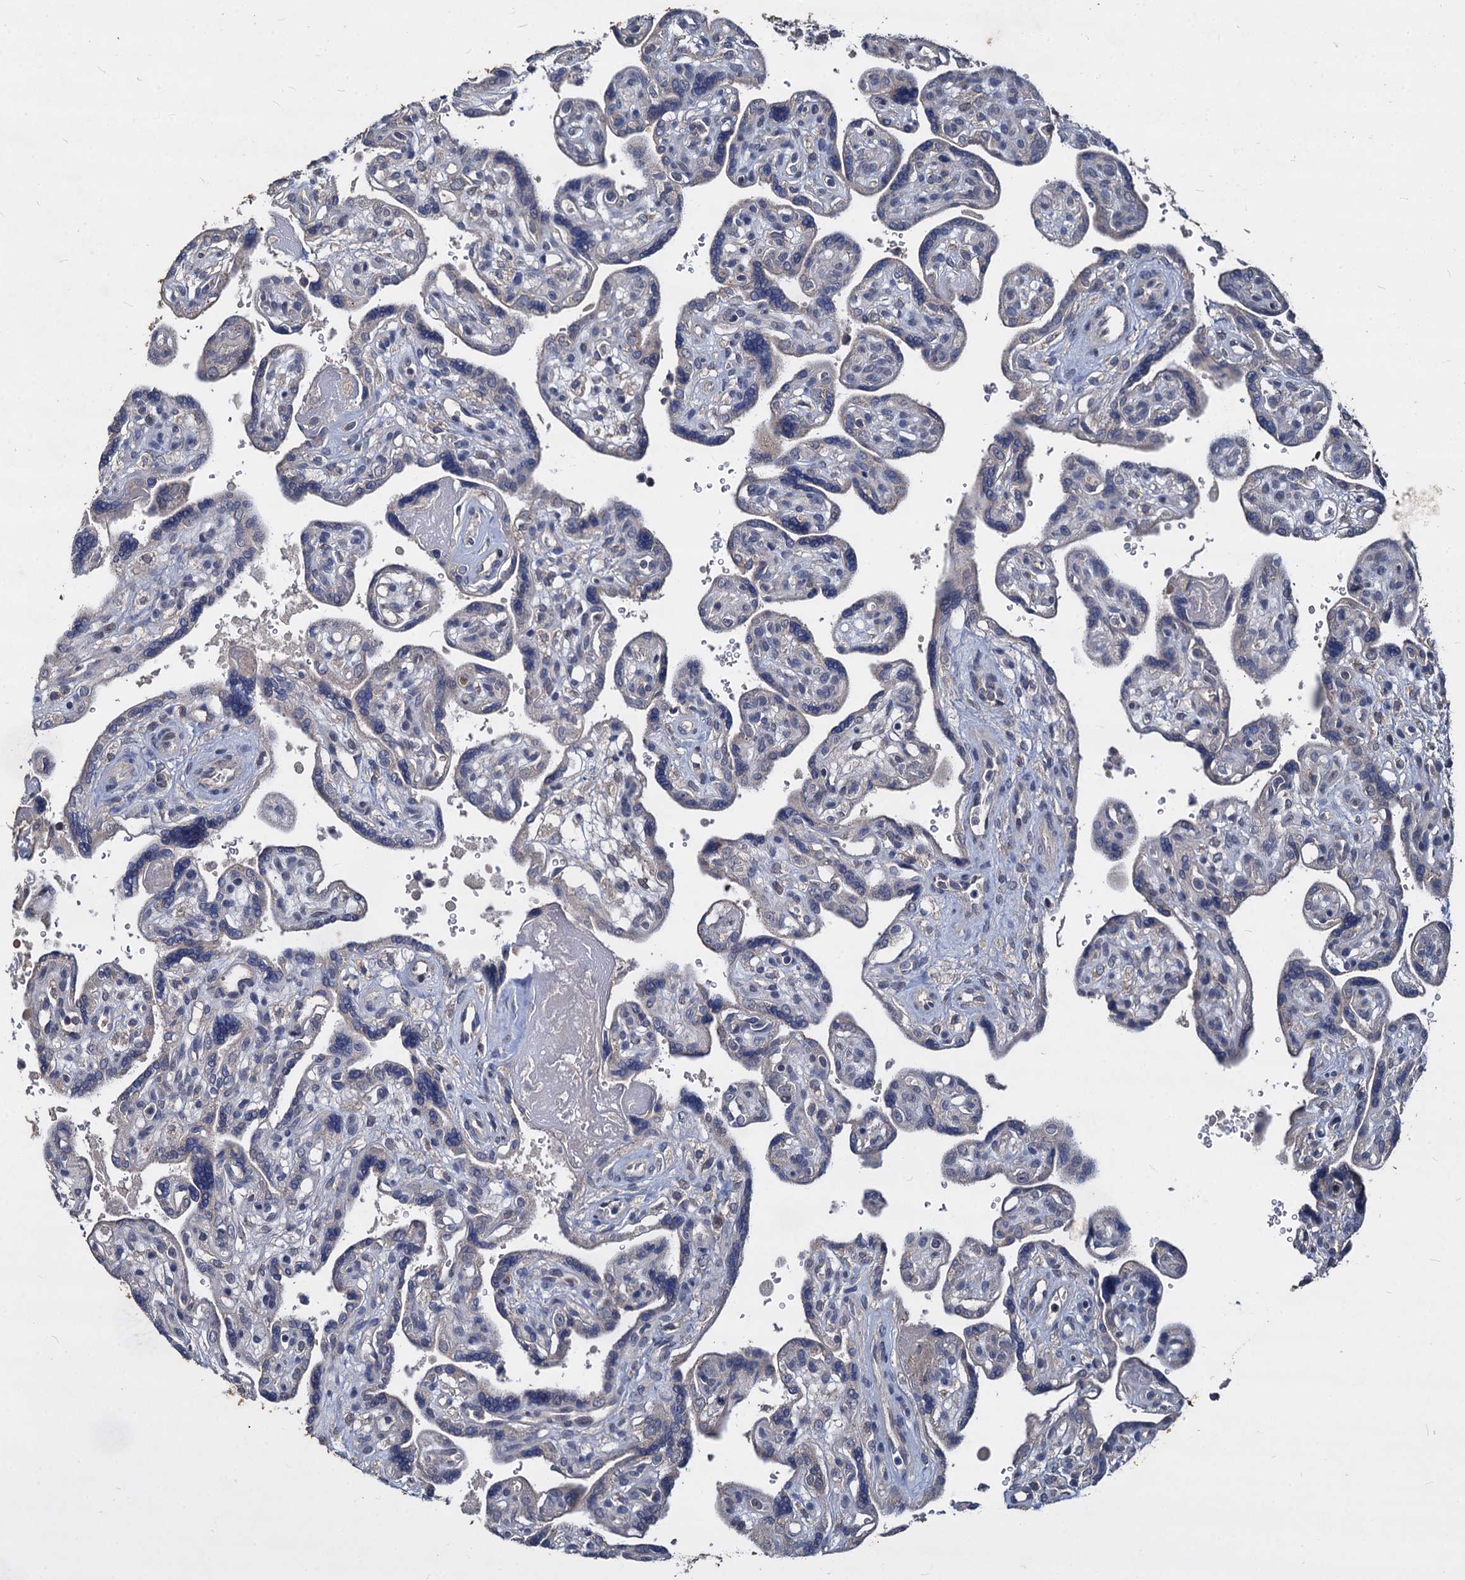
{"staining": {"intensity": "negative", "quantity": "none", "location": "none"}, "tissue": "placenta", "cell_type": "Trophoblastic cells", "image_type": "normal", "snomed": [{"axis": "morphology", "description": "Normal tissue, NOS"}, {"axis": "topography", "description": "Placenta"}], "caption": "DAB (3,3'-diaminobenzidine) immunohistochemical staining of normal human placenta shows no significant positivity in trophoblastic cells.", "gene": "CCDC184", "patient": {"sex": "female", "age": 39}}